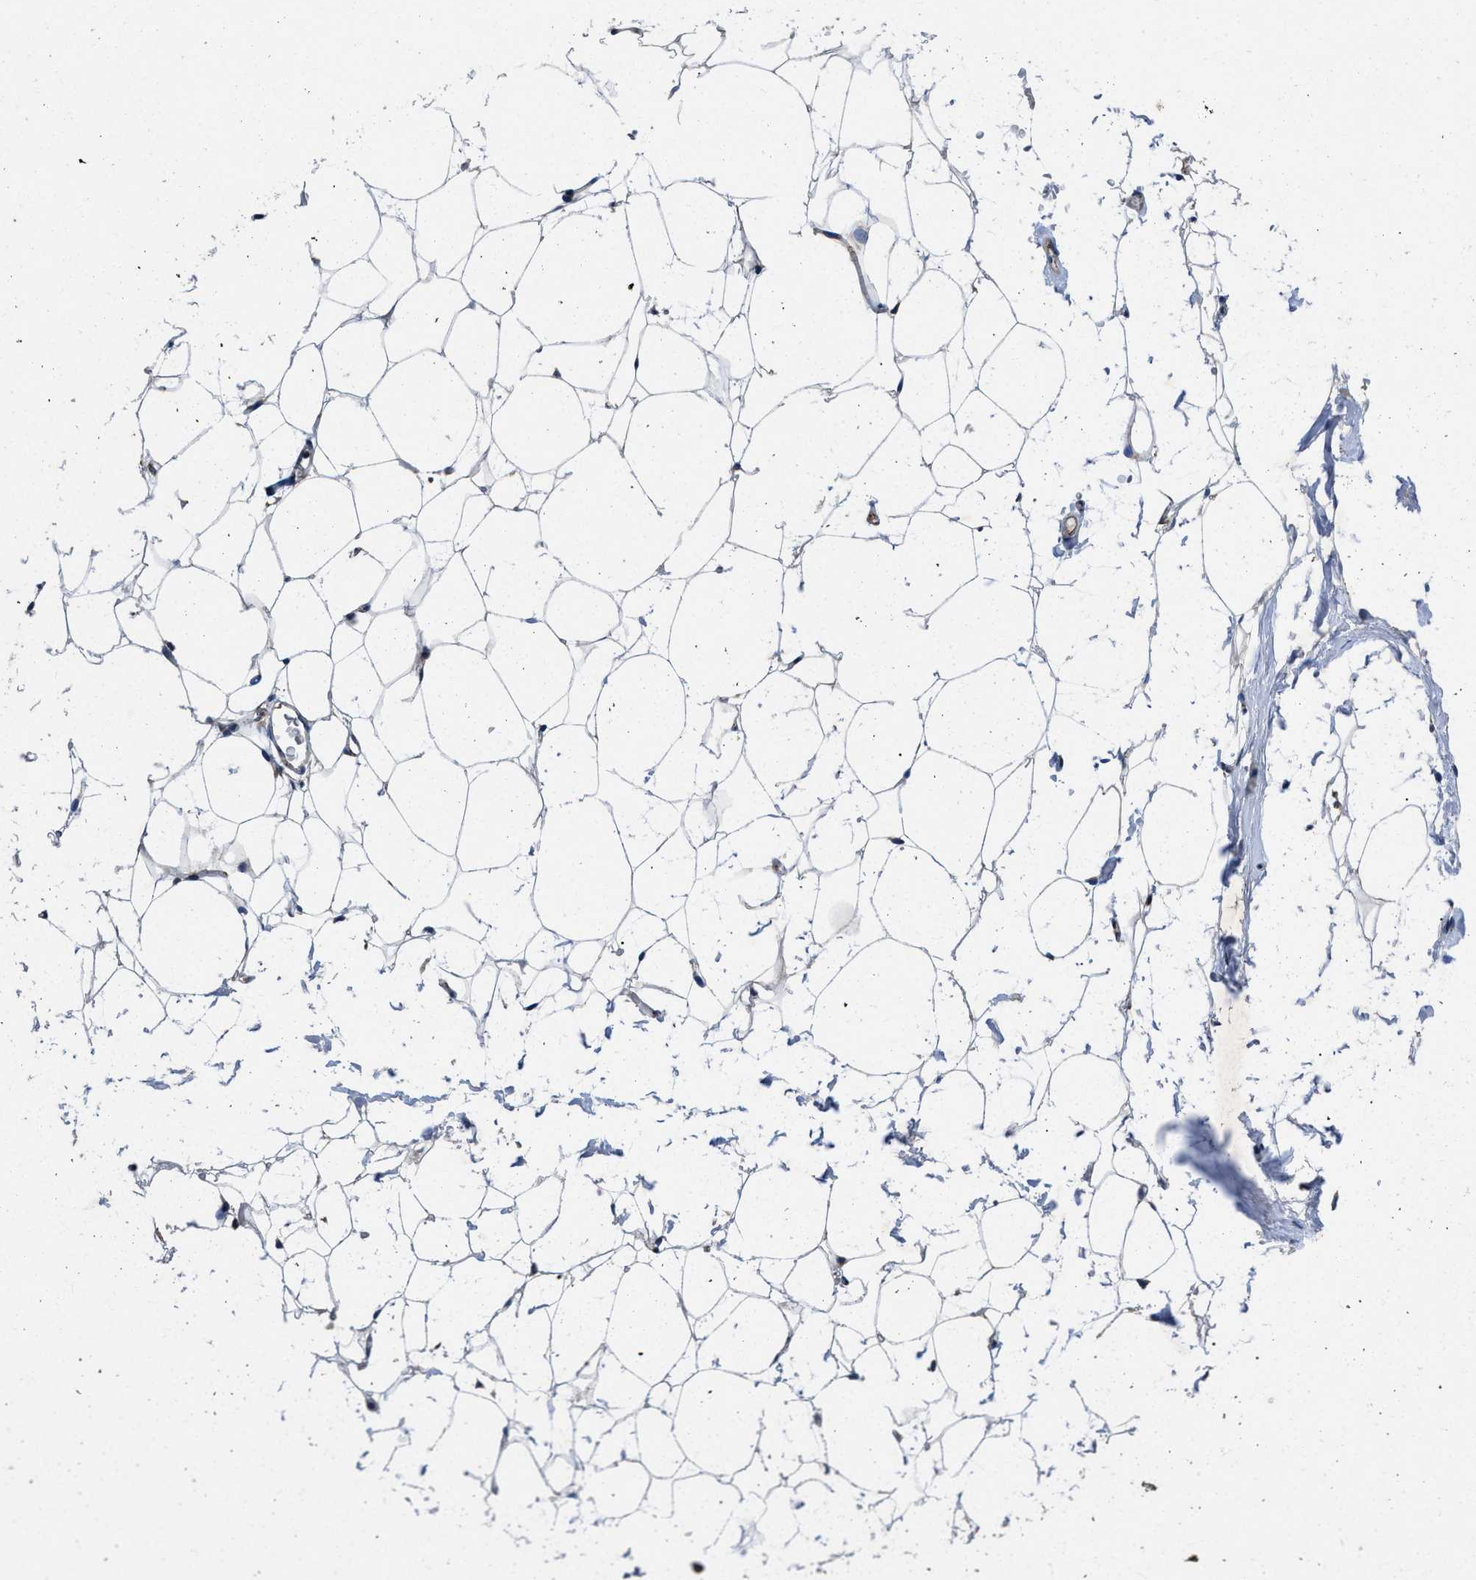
{"staining": {"intensity": "weak", "quantity": ">75%", "location": "cytoplasmic/membranous"}, "tissue": "adipose tissue", "cell_type": "Adipocytes", "image_type": "normal", "snomed": [{"axis": "morphology", "description": "Normal tissue, NOS"}, {"axis": "topography", "description": "Breast"}, {"axis": "topography", "description": "Soft tissue"}], "caption": "Immunohistochemistry (IHC) micrograph of unremarkable adipose tissue: adipose tissue stained using immunohistochemistry (IHC) displays low levels of weak protein expression localized specifically in the cytoplasmic/membranous of adipocytes, appearing as a cytoplasmic/membranous brown color.", "gene": "PKD2", "patient": {"sex": "female", "age": 75}}